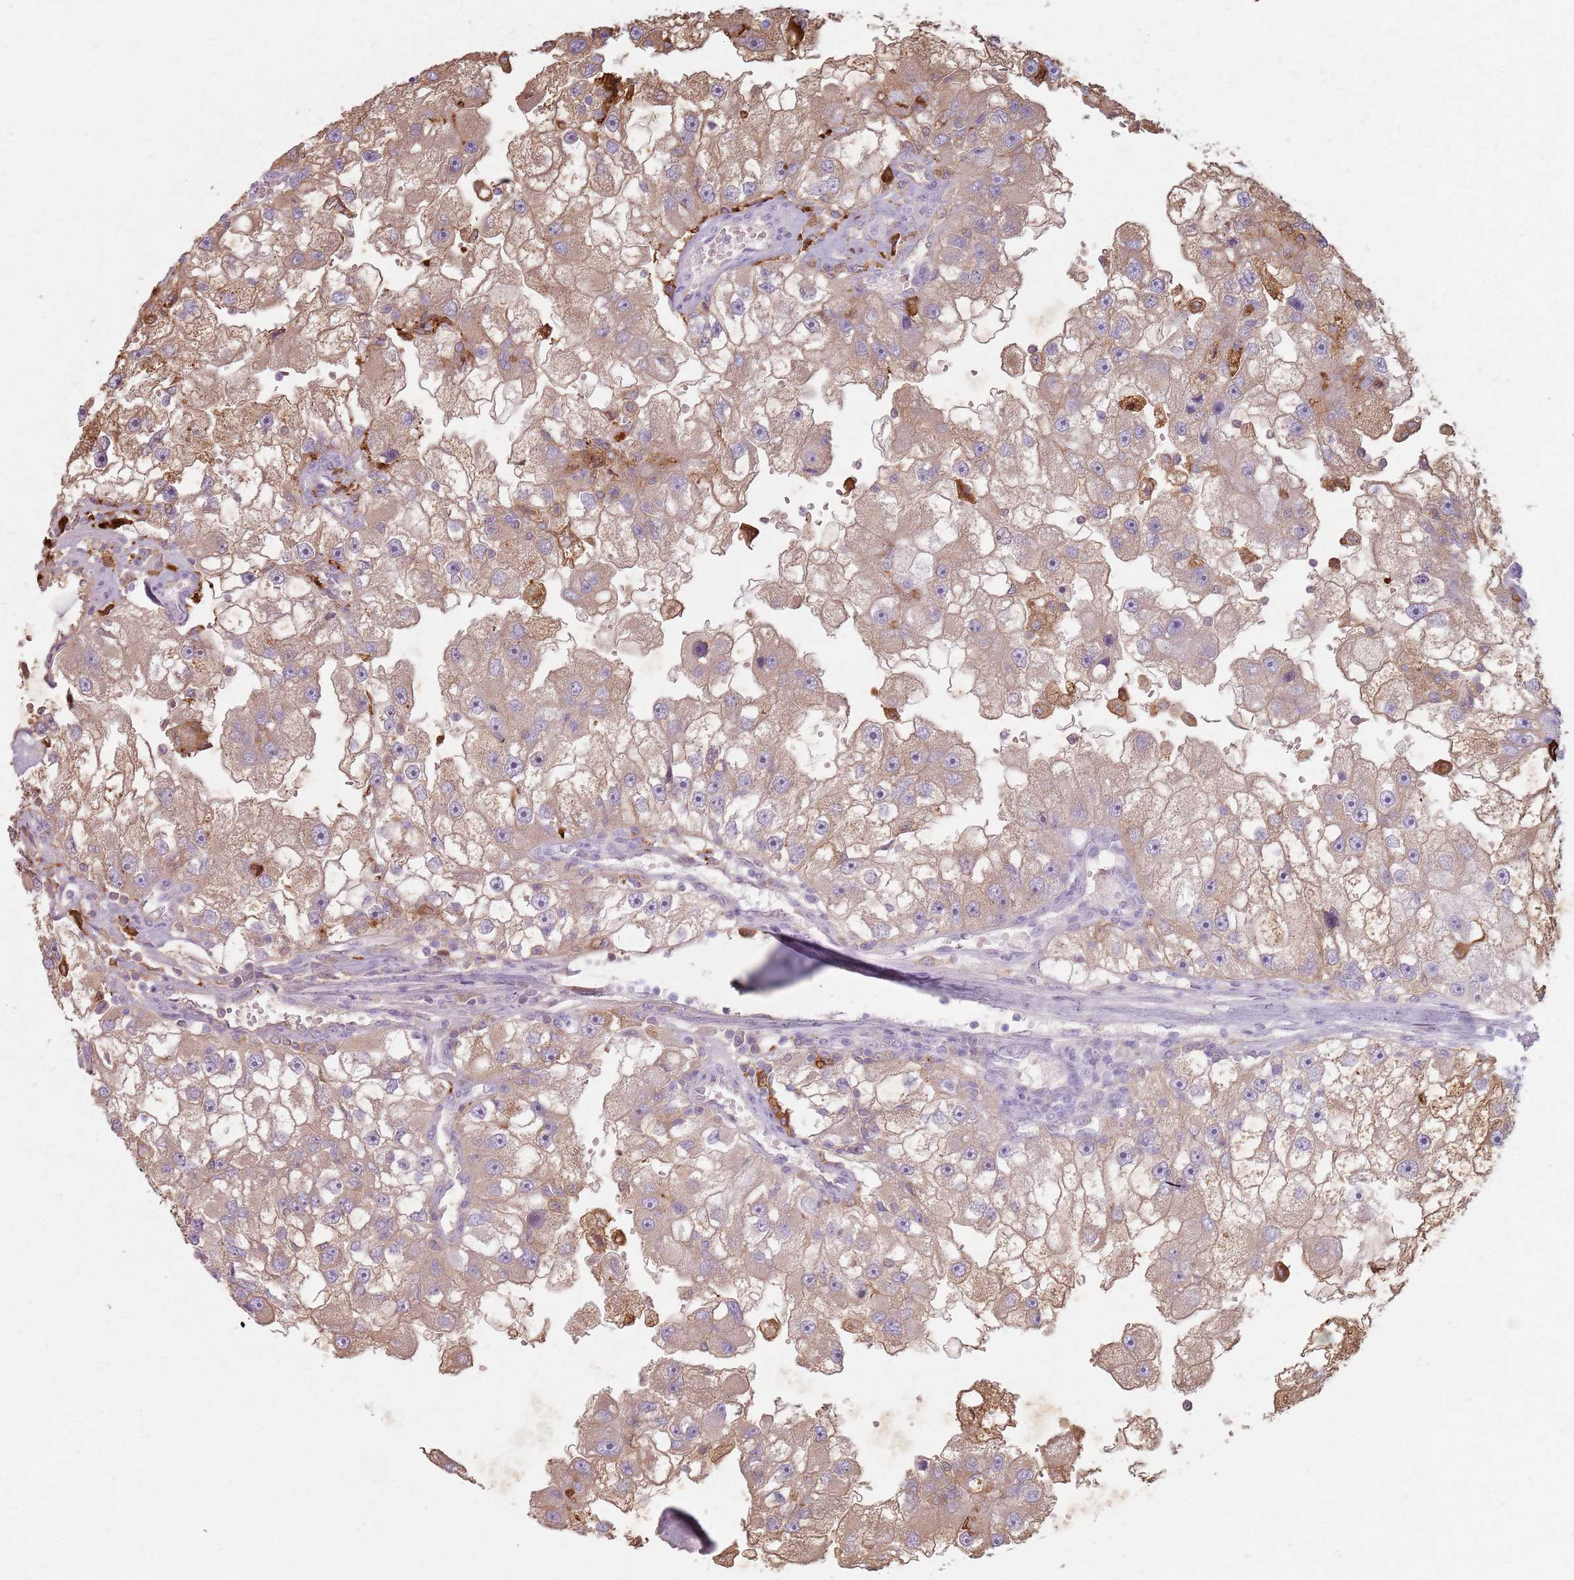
{"staining": {"intensity": "moderate", "quantity": ">75%", "location": "cytoplasmic/membranous"}, "tissue": "renal cancer", "cell_type": "Tumor cells", "image_type": "cancer", "snomed": [{"axis": "morphology", "description": "Adenocarcinoma, NOS"}, {"axis": "topography", "description": "Kidney"}], "caption": "This is a micrograph of immunohistochemistry (IHC) staining of renal cancer (adenocarcinoma), which shows moderate expression in the cytoplasmic/membranous of tumor cells.", "gene": "GDPGP1", "patient": {"sex": "male", "age": 63}}